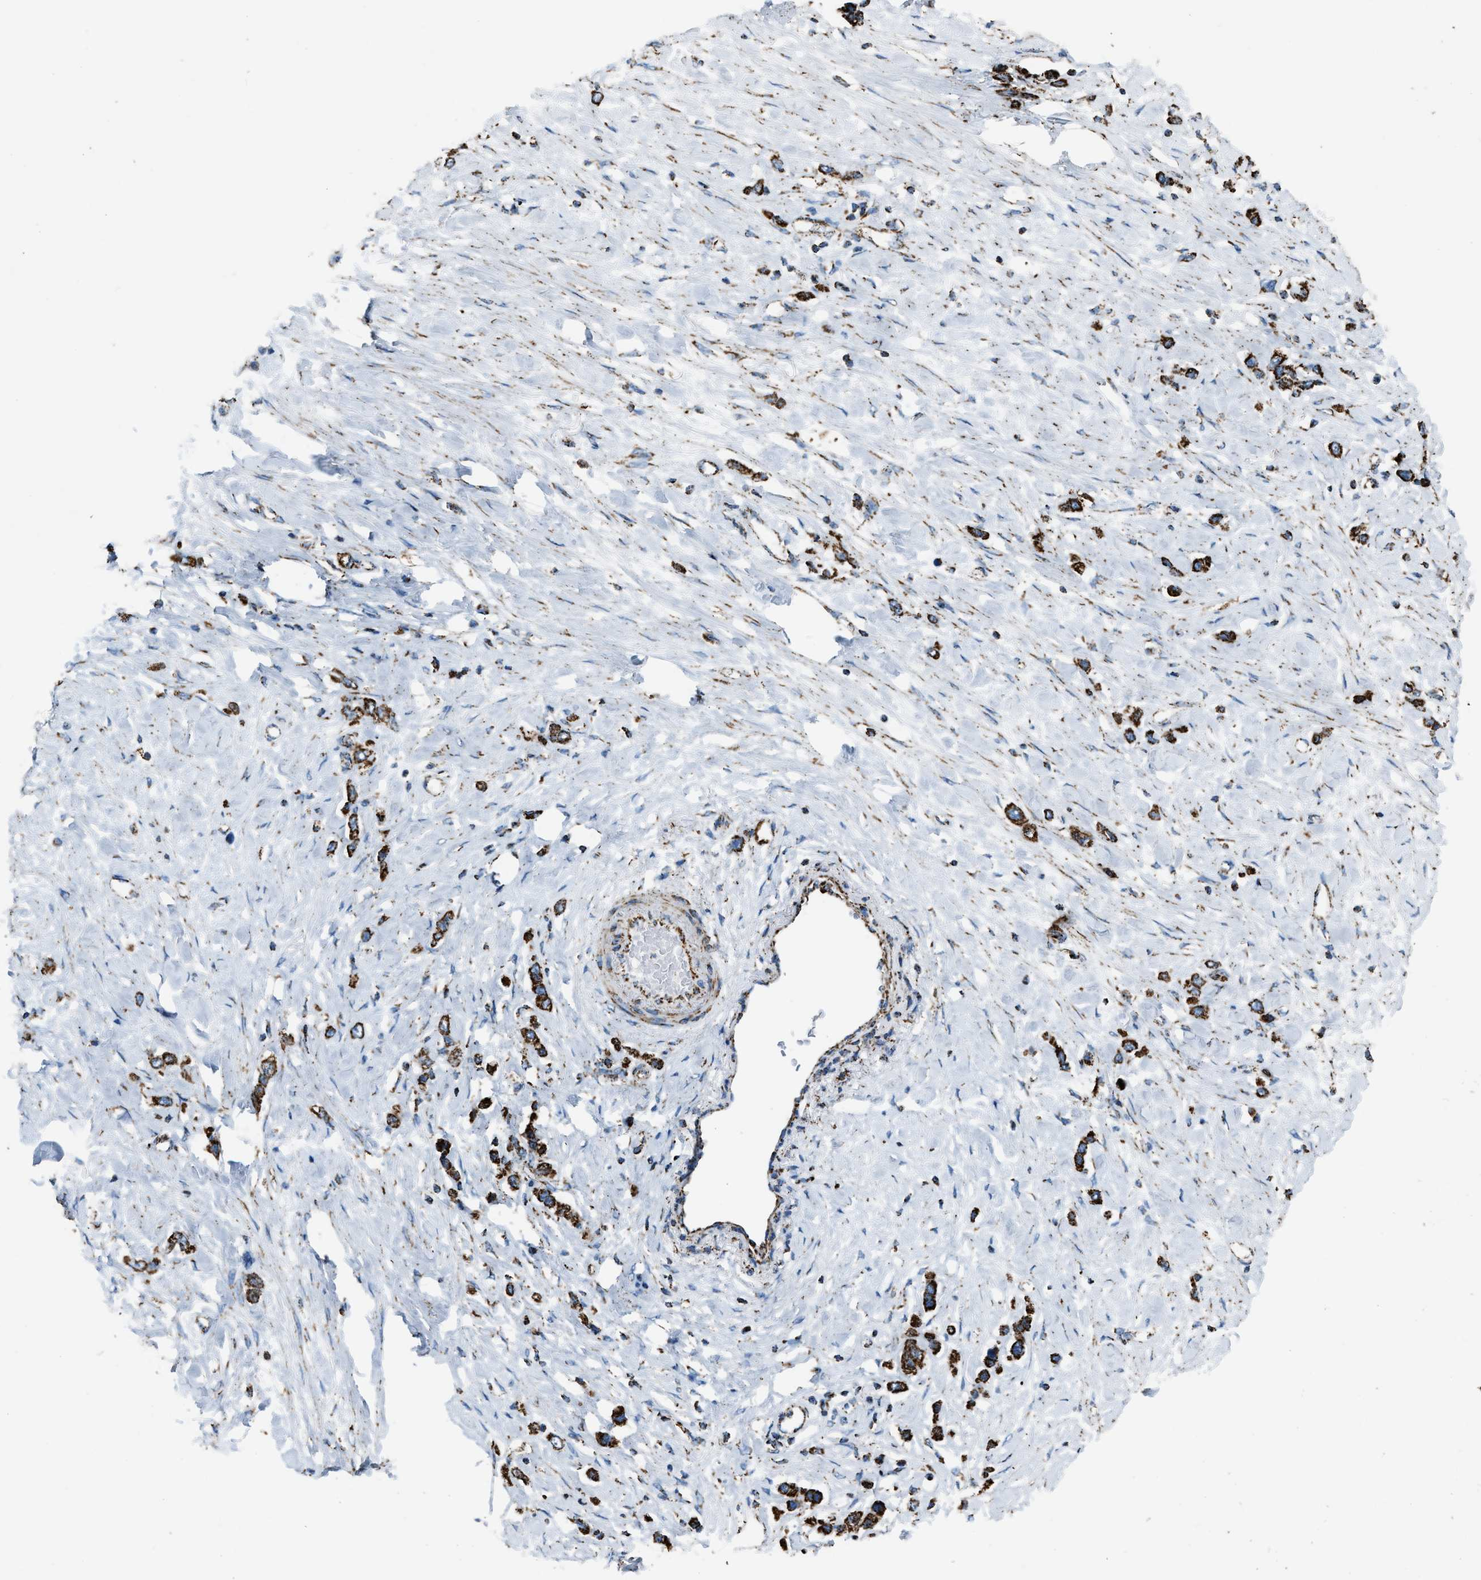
{"staining": {"intensity": "strong", "quantity": ">75%", "location": "cytoplasmic/membranous"}, "tissue": "stomach cancer", "cell_type": "Tumor cells", "image_type": "cancer", "snomed": [{"axis": "morphology", "description": "Adenocarcinoma, NOS"}, {"axis": "topography", "description": "Stomach"}], "caption": "Immunohistochemical staining of human stomach adenocarcinoma shows strong cytoplasmic/membranous protein expression in approximately >75% of tumor cells. (Brightfield microscopy of DAB IHC at high magnification).", "gene": "MDH2", "patient": {"sex": "female", "age": 65}}